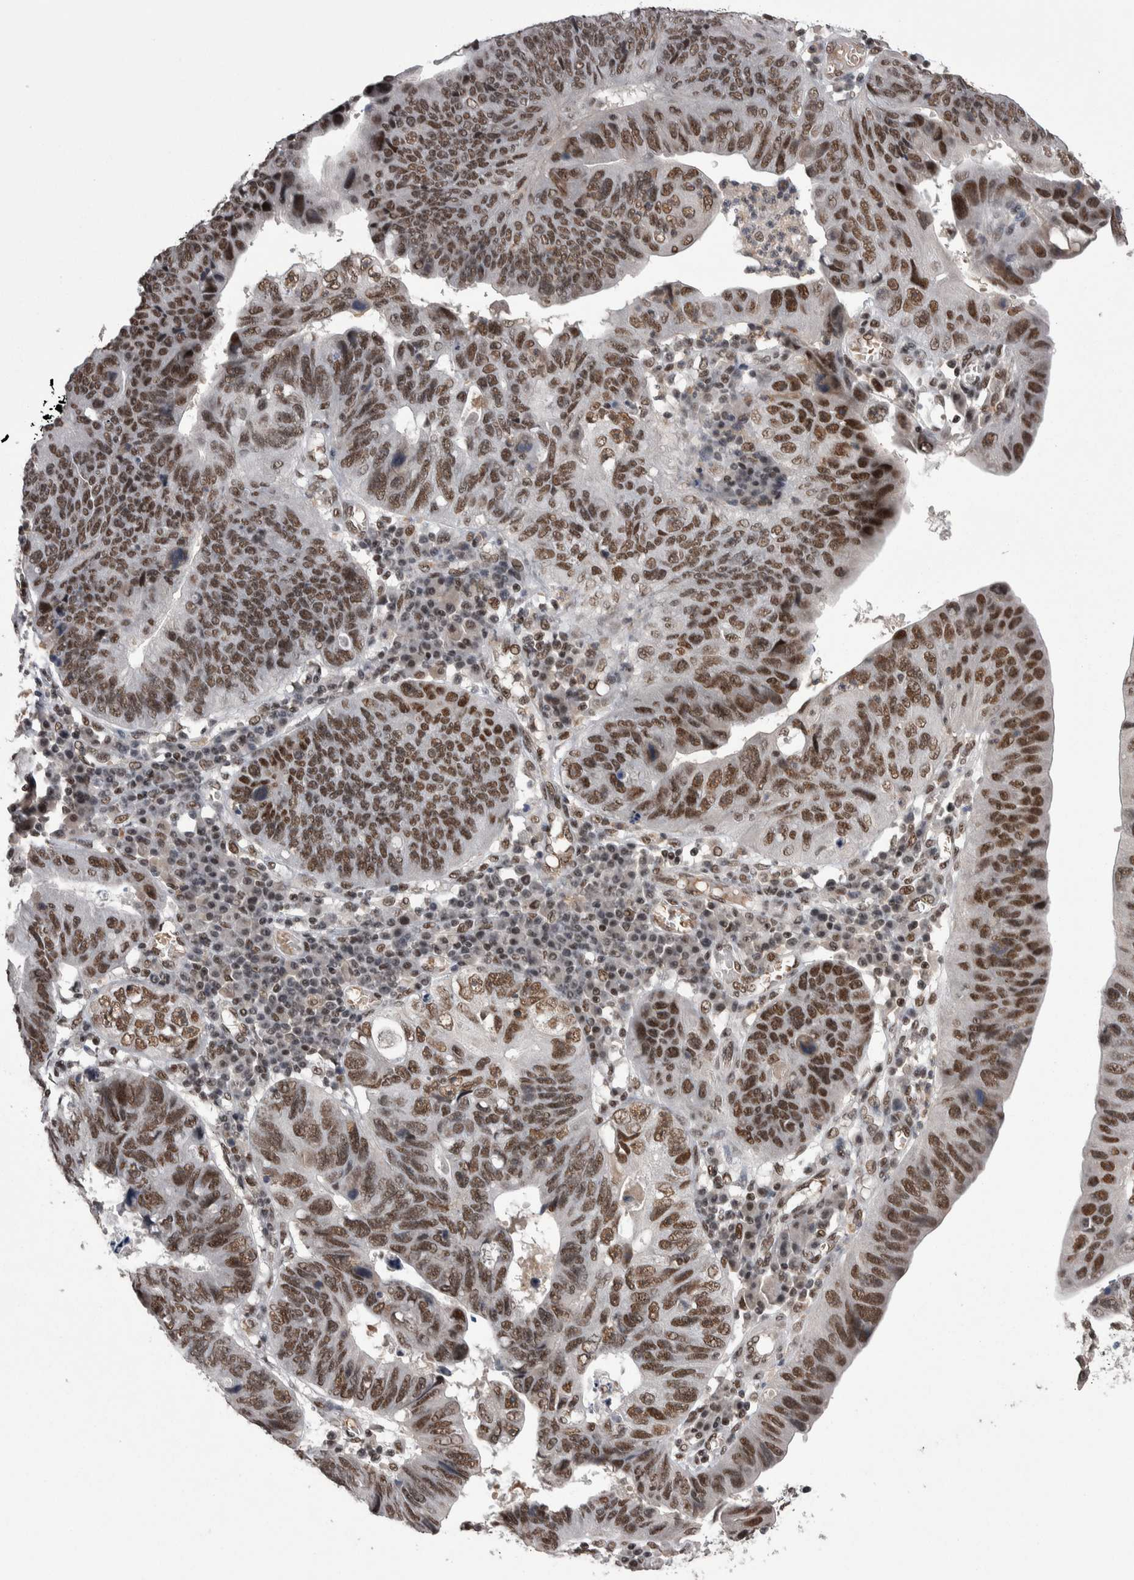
{"staining": {"intensity": "strong", "quantity": ">75%", "location": "nuclear"}, "tissue": "stomach cancer", "cell_type": "Tumor cells", "image_type": "cancer", "snomed": [{"axis": "morphology", "description": "Adenocarcinoma, NOS"}, {"axis": "topography", "description": "Stomach"}], "caption": "The photomicrograph demonstrates staining of stomach cancer (adenocarcinoma), revealing strong nuclear protein expression (brown color) within tumor cells.", "gene": "DMTF1", "patient": {"sex": "male", "age": 59}}